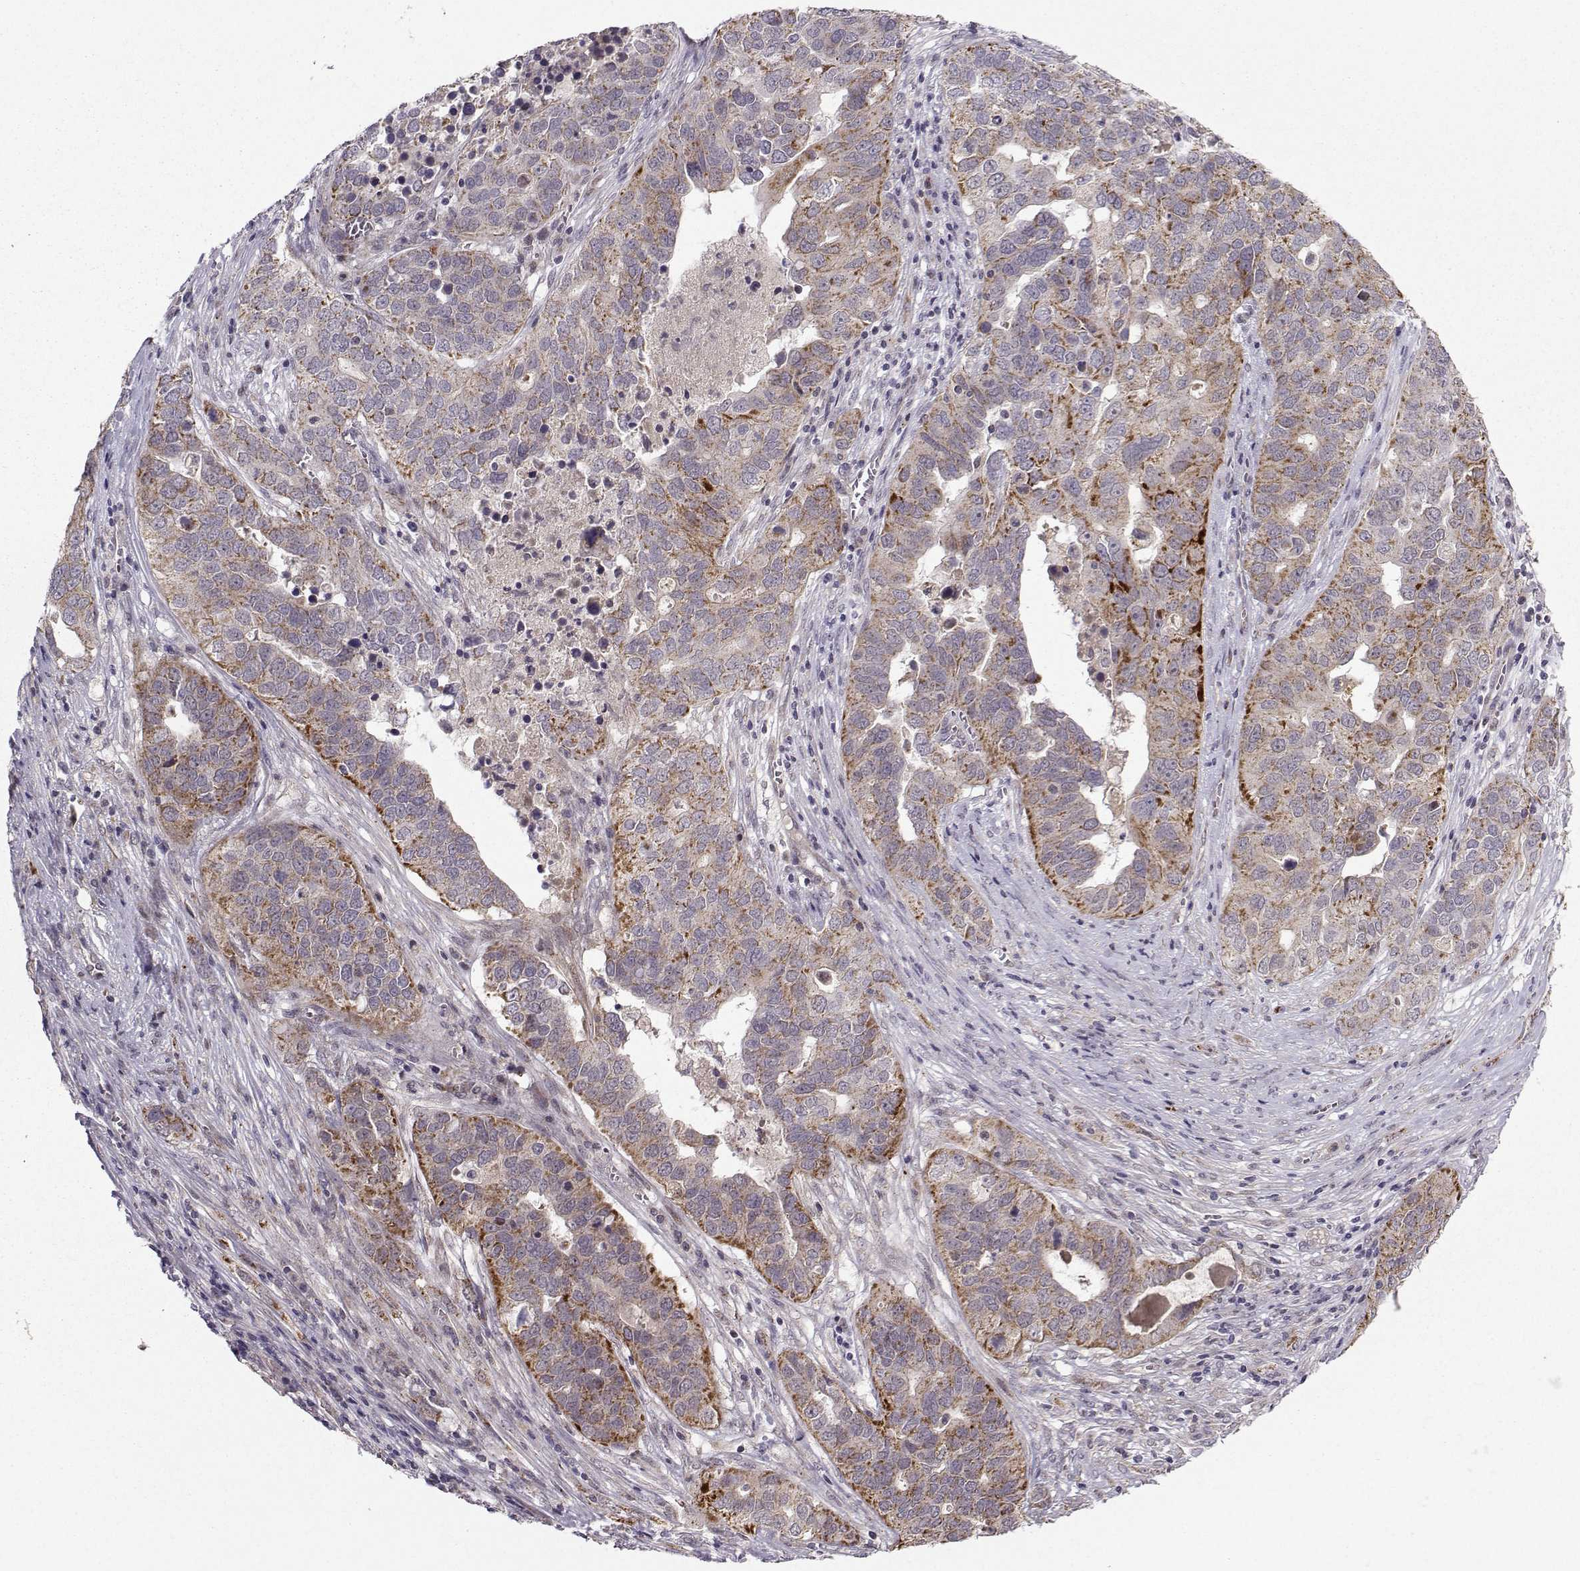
{"staining": {"intensity": "strong", "quantity": "<25%", "location": "cytoplasmic/membranous"}, "tissue": "ovarian cancer", "cell_type": "Tumor cells", "image_type": "cancer", "snomed": [{"axis": "morphology", "description": "Carcinoma, endometroid"}, {"axis": "topography", "description": "Soft tissue"}, {"axis": "topography", "description": "Ovary"}], "caption": "Brown immunohistochemical staining in human ovarian cancer (endometroid carcinoma) reveals strong cytoplasmic/membranous positivity in approximately <25% of tumor cells.", "gene": "NECAB3", "patient": {"sex": "female", "age": 52}}